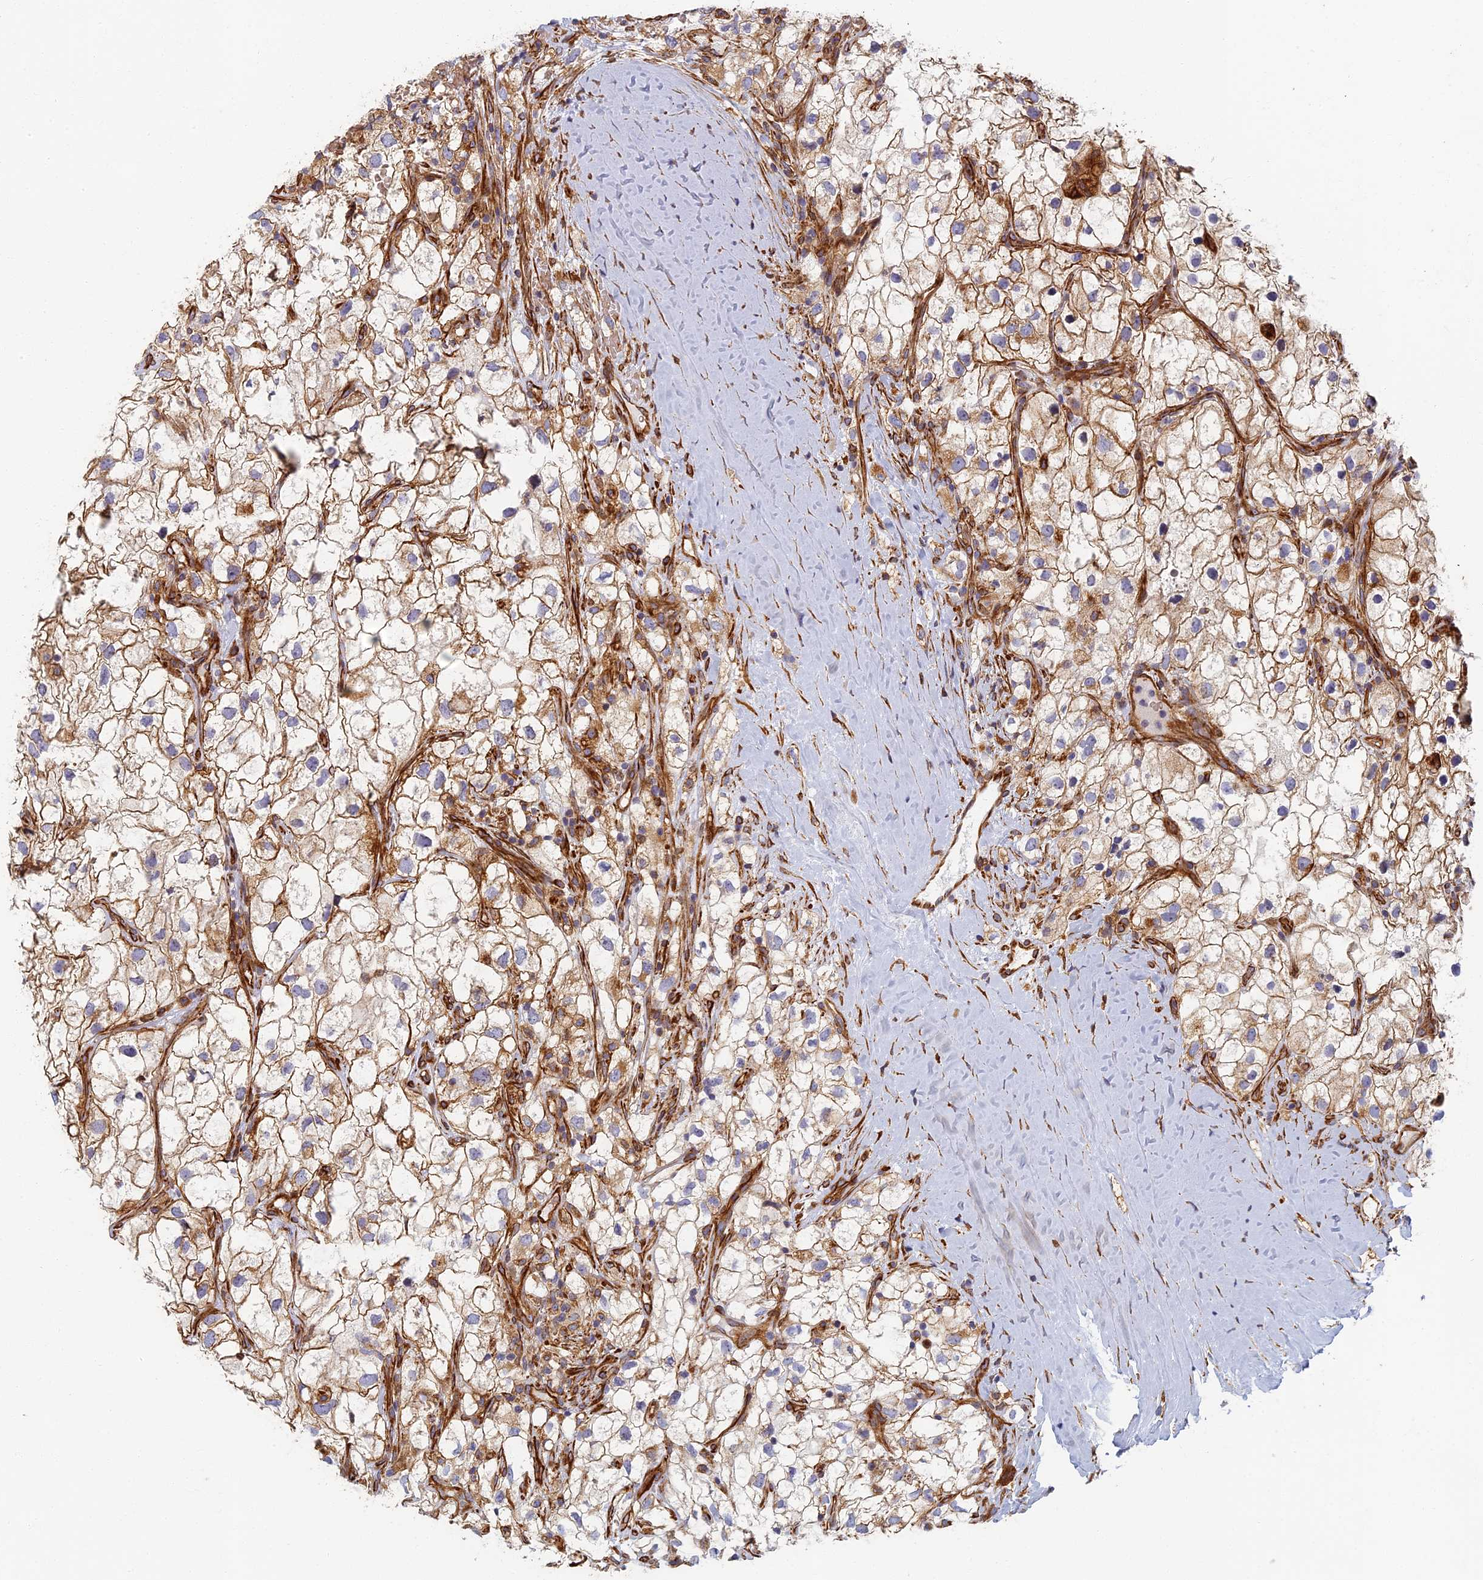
{"staining": {"intensity": "weak", "quantity": "25%-75%", "location": "cytoplasmic/membranous"}, "tissue": "renal cancer", "cell_type": "Tumor cells", "image_type": "cancer", "snomed": [{"axis": "morphology", "description": "Adenocarcinoma, NOS"}, {"axis": "topography", "description": "Kidney"}], "caption": "Immunohistochemical staining of human renal adenocarcinoma reveals low levels of weak cytoplasmic/membranous staining in approximately 25%-75% of tumor cells.", "gene": "ABCB10", "patient": {"sex": "male", "age": 59}}